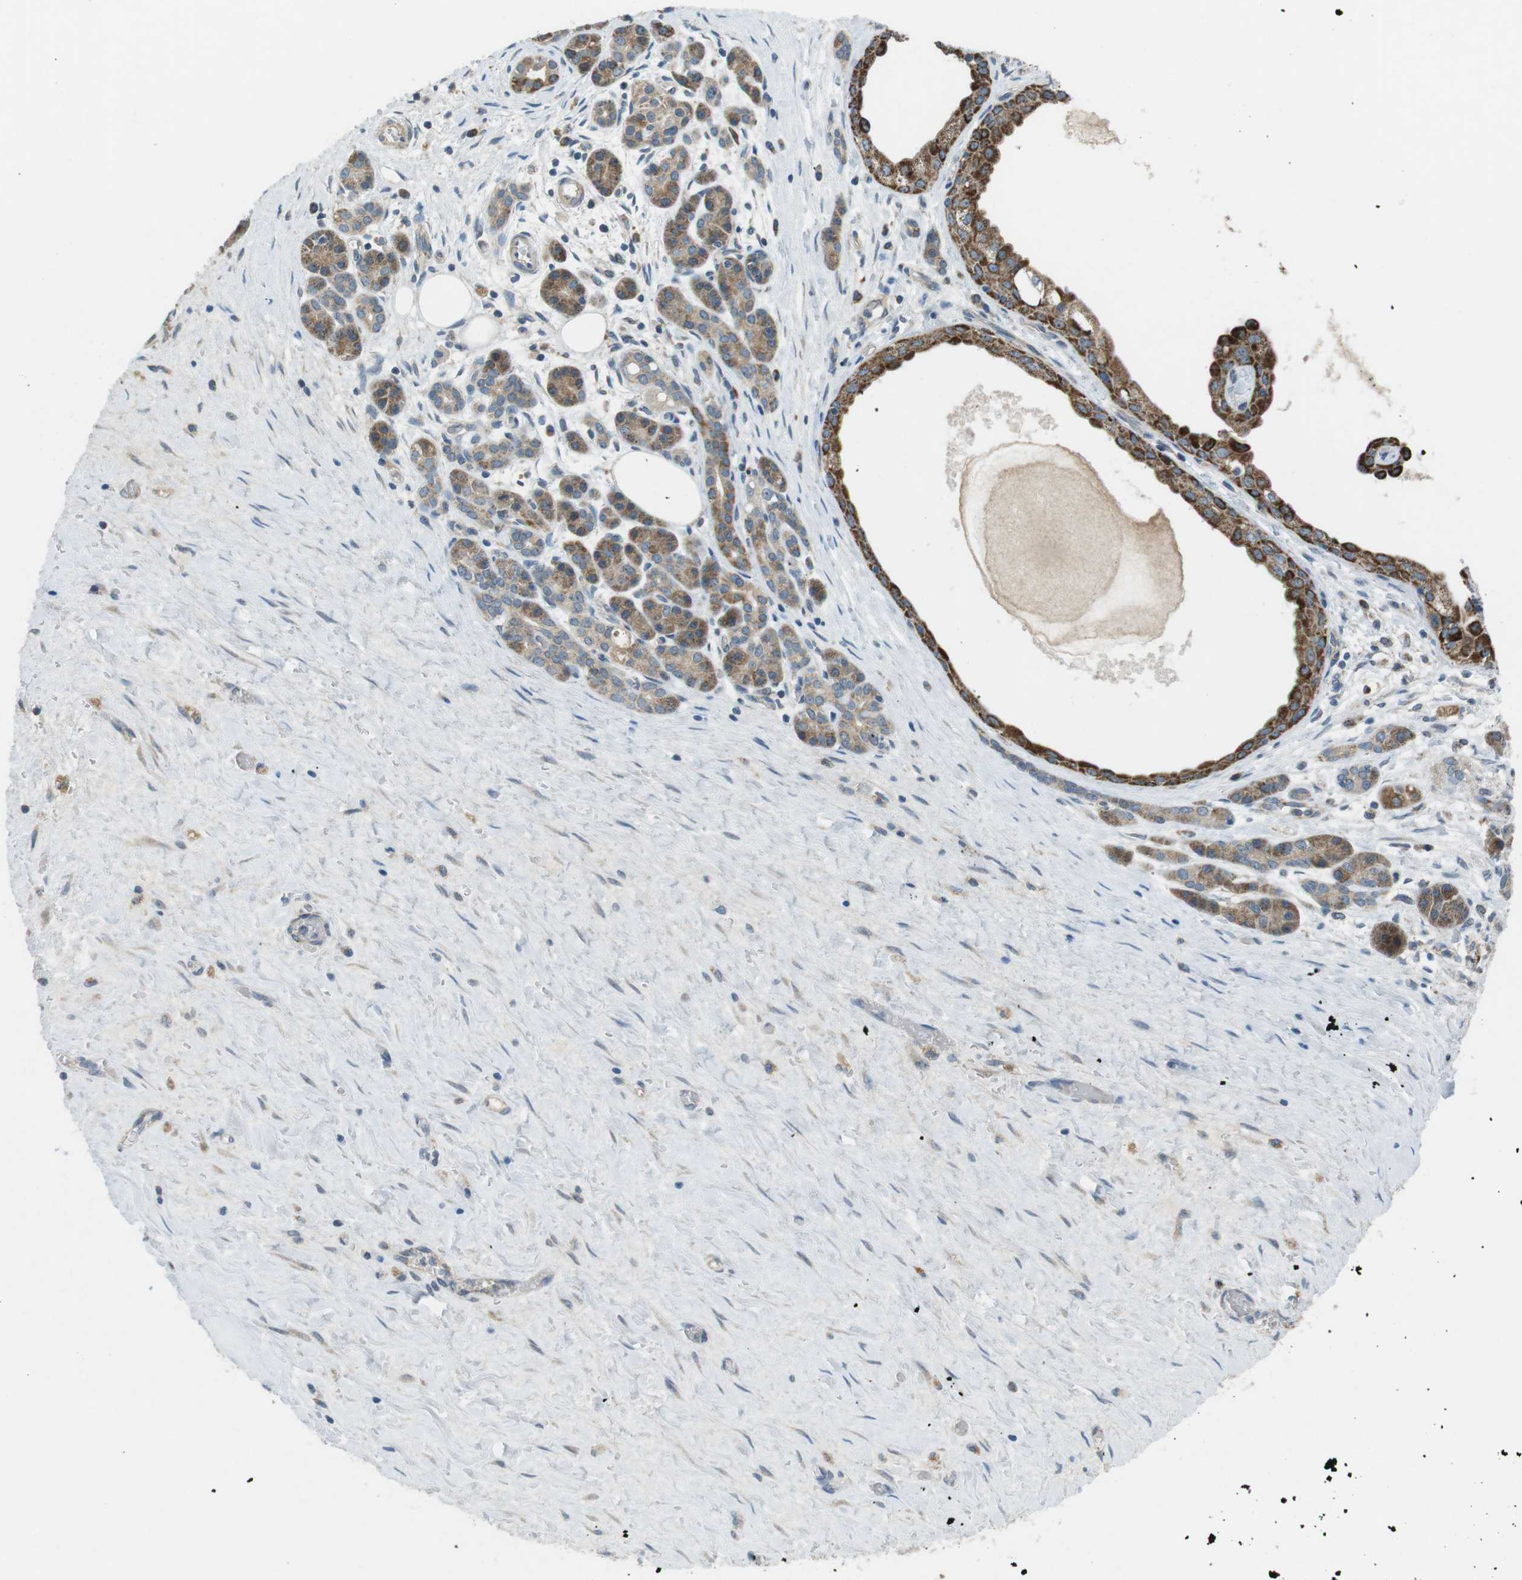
{"staining": {"intensity": "strong", "quantity": ">75%", "location": "cytoplasmic/membranous"}, "tissue": "pancreatic cancer", "cell_type": "Tumor cells", "image_type": "cancer", "snomed": [{"axis": "morphology", "description": "Adenocarcinoma, NOS"}, {"axis": "topography", "description": "Pancreas"}], "caption": "Adenocarcinoma (pancreatic) tissue exhibits strong cytoplasmic/membranous positivity in approximately >75% of tumor cells (DAB = brown stain, brightfield microscopy at high magnification).", "gene": "BACE1", "patient": {"sex": "female", "age": 70}}